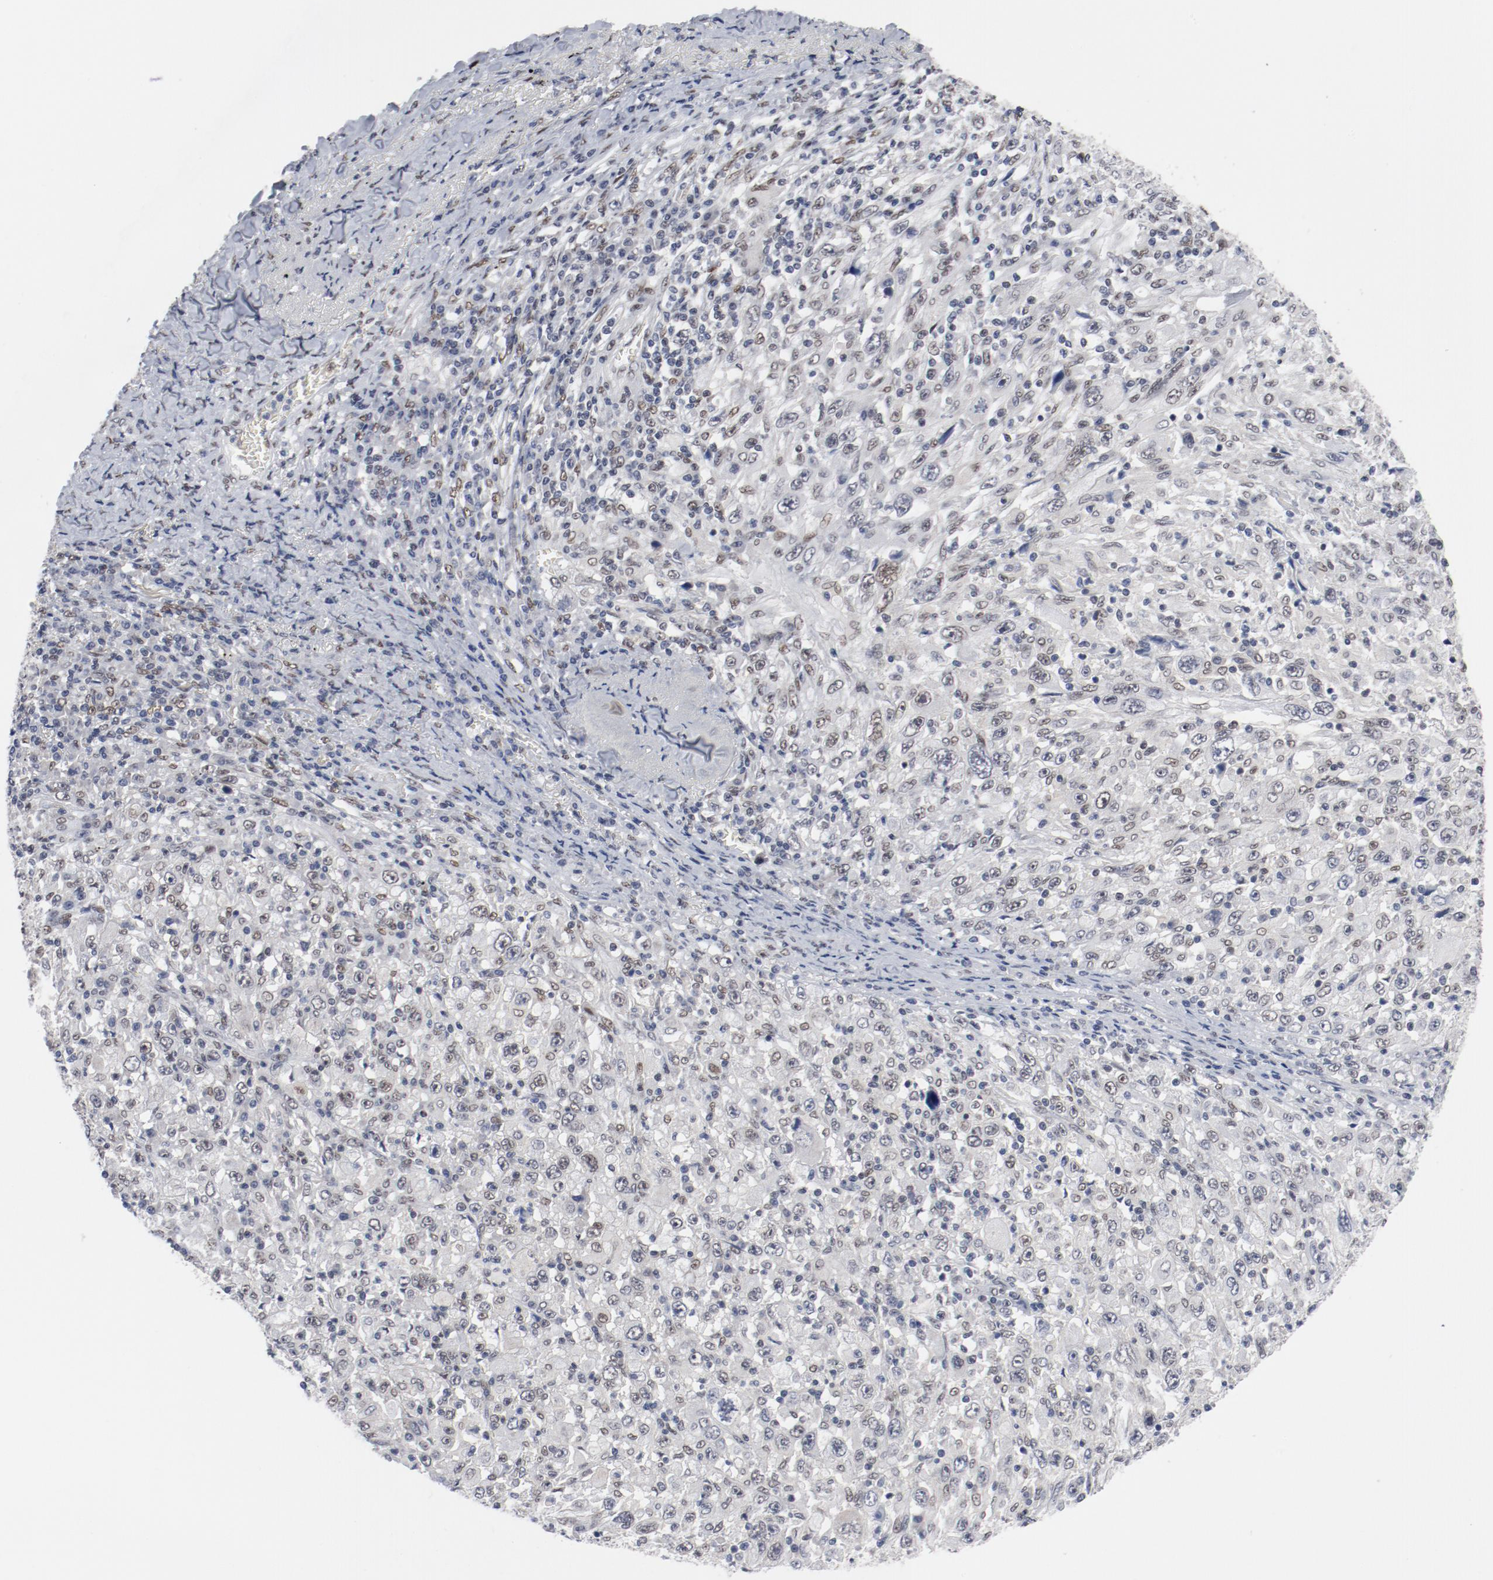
{"staining": {"intensity": "weak", "quantity": ">75%", "location": "nuclear"}, "tissue": "melanoma", "cell_type": "Tumor cells", "image_type": "cancer", "snomed": [{"axis": "morphology", "description": "Malignant melanoma, Metastatic site"}, {"axis": "topography", "description": "Skin"}], "caption": "About >75% of tumor cells in melanoma show weak nuclear protein staining as visualized by brown immunohistochemical staining.", "gene": "ARNT", "patient": {"sex": "female", "age": 56}}